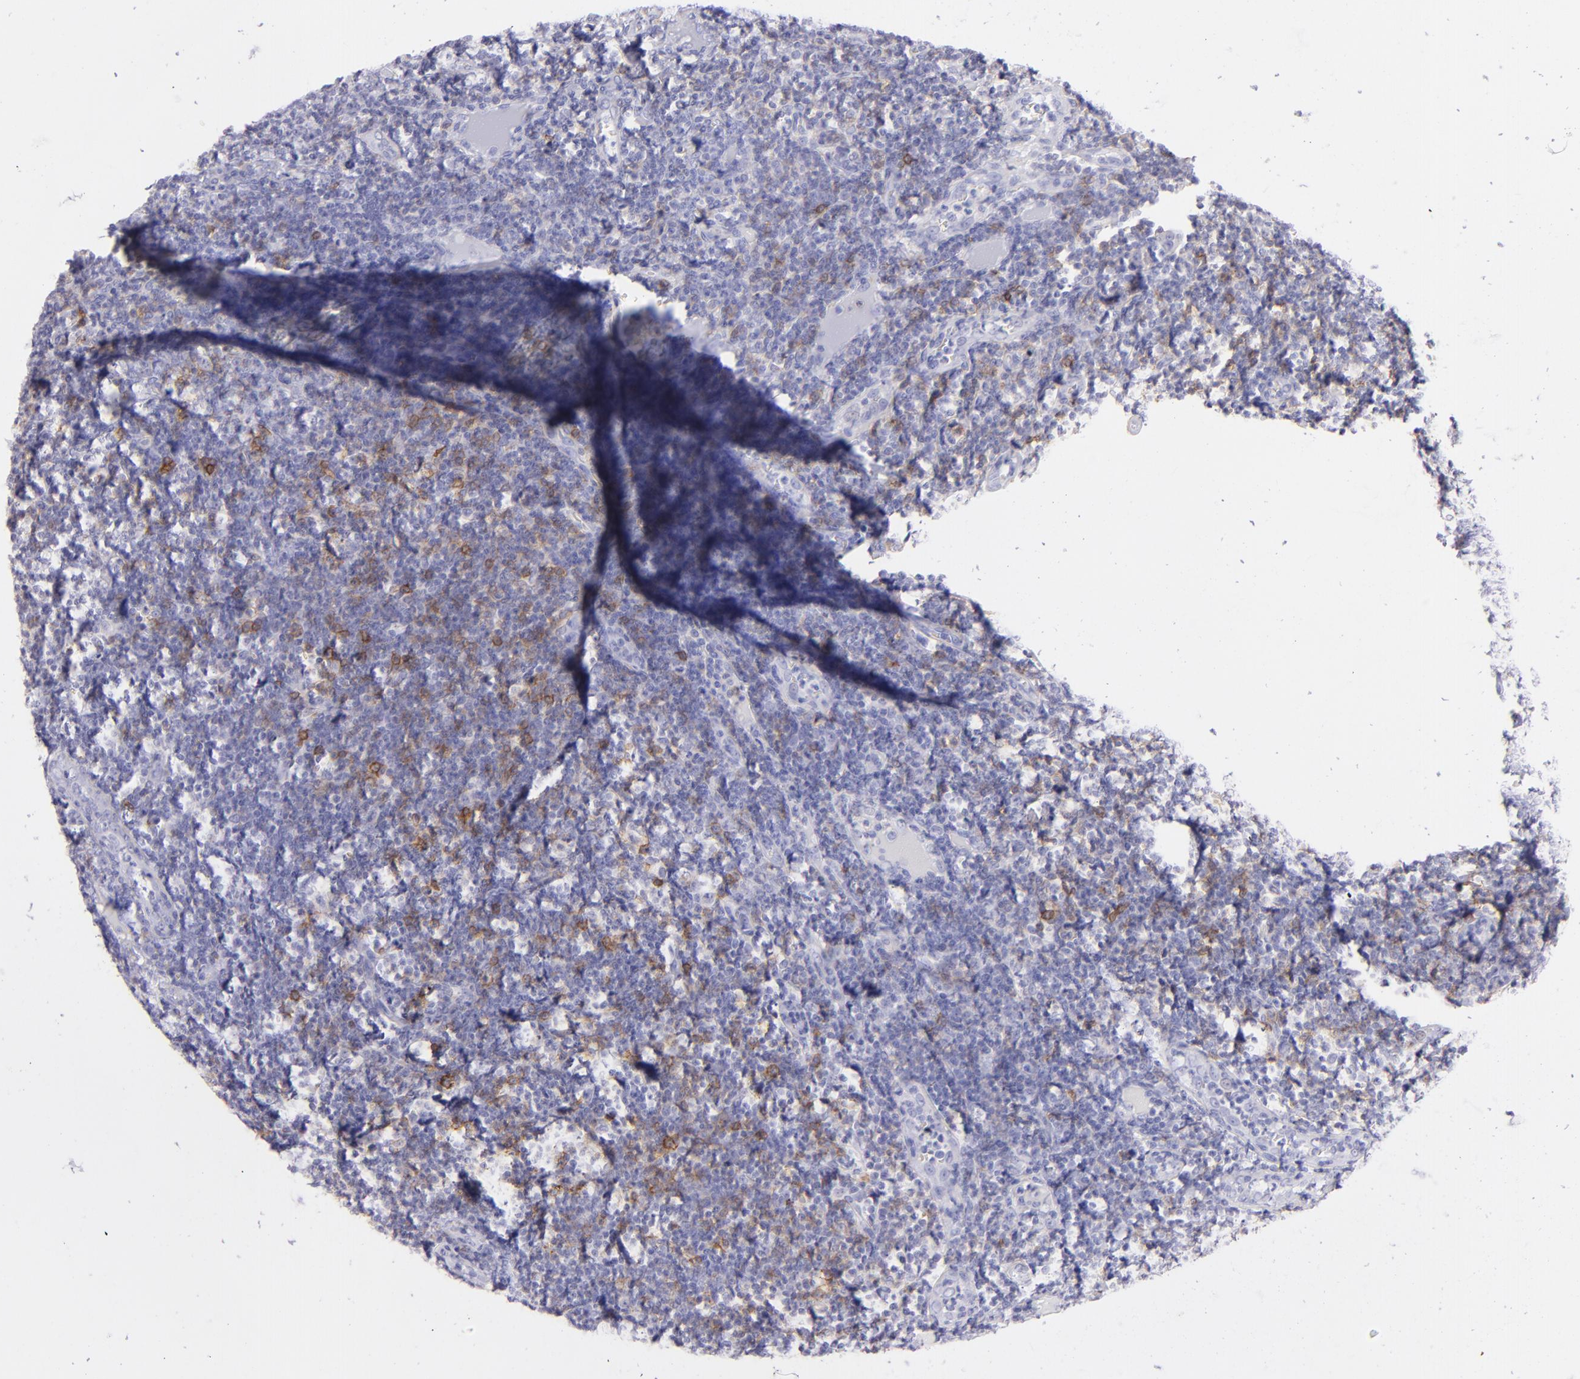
{"staining": {"intensity": "moderate", "quantity": "<25%", "location": "cytoplasmic/membranous"}, "tissue": "lymph node", "cell_type": "Germinal center cells", "image_type": "normal", "snomed": [{"axis": "morphology", "description": "Normal tissue, NOS"}, {"axis": "morphology", "description": "Inflammation, NOS"}, {"axis": "topography", "description": "Lymph node"}, {"axis": "topography", "description": "Salivary gland"}], "caption": "Human lymph node stained for a protein (brown) shows moderate cytoplasmic/membranous positive expression in about <25% of germinal center cells.", "gene": "CD69", "patient": {"sex": "male", "age": 3}}